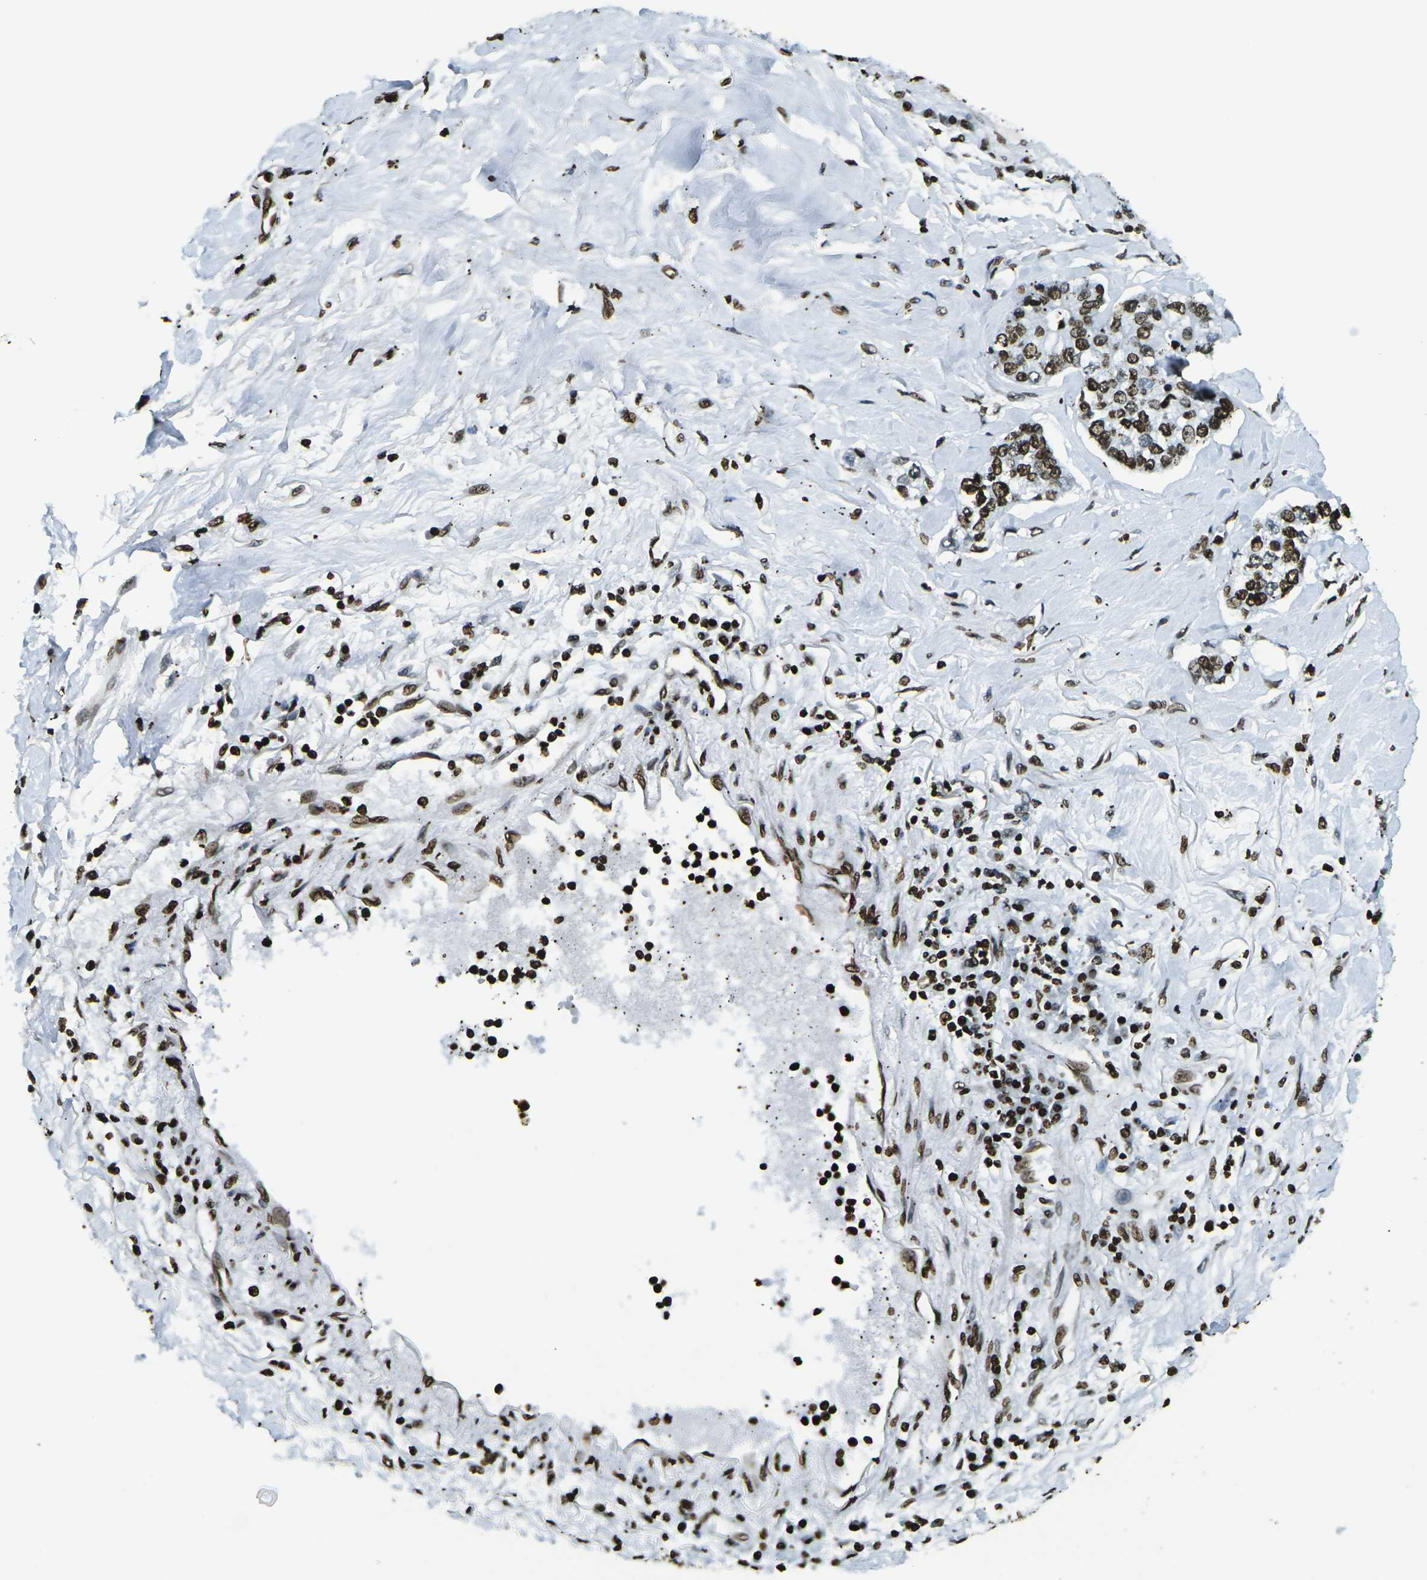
{"staining": {"intensity": "strong", "quantity": ">75%", "location": "nuclear"}, "tissue": "lung cancer", "cell_type": "Tumor cells", "image_type": "cancer", "snomed": [{"axis": "morphology", "description": "Adenocarcinoma, NOS"}, {"axis": "topography", "description": "Lung"}], "caption": "Human lung cancer stained for a protein (brown) demonstrates strong nuclear positive positivity in approximately >75% of tumor cells.", "gene": "H1-2", "patient": {"sex": "male", "age": 49}}